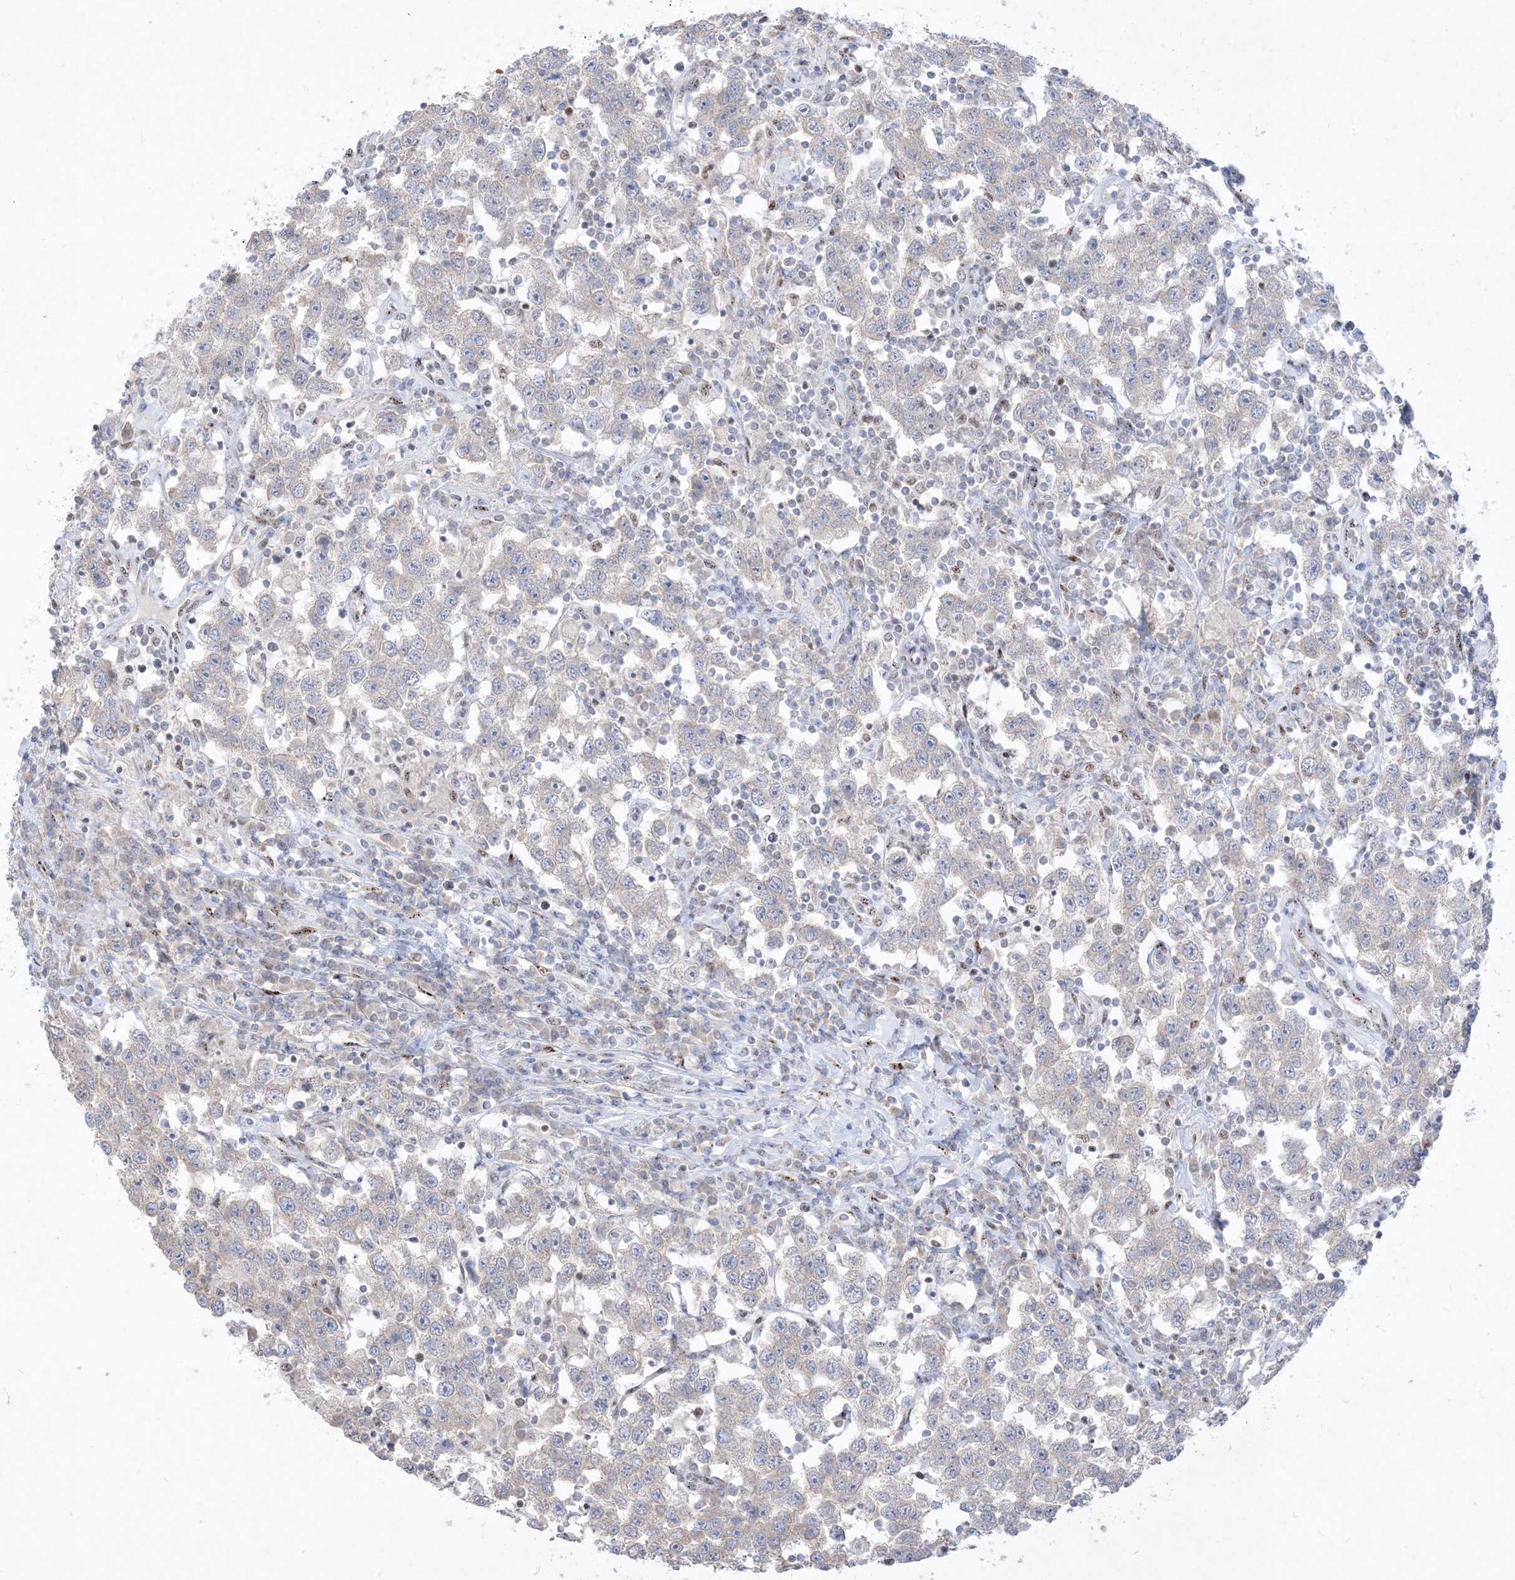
{"staining": {"intensity": "negative", "quantity": "none", "location": "none"}, "tissue": "testis cancer", "cell_type": "Tumor cells", "image_type": "cancer", "snomed": [{"axis": "morphology", "description": "Seminoma, NOS"}, {"axis": "topography", "description": "Testis"}], "caption": "Tumor cells show no significant protein positivity in seminoma (testis).", "gene": "BHLHE40", "patient": {"sex": "male", "age": 41}}